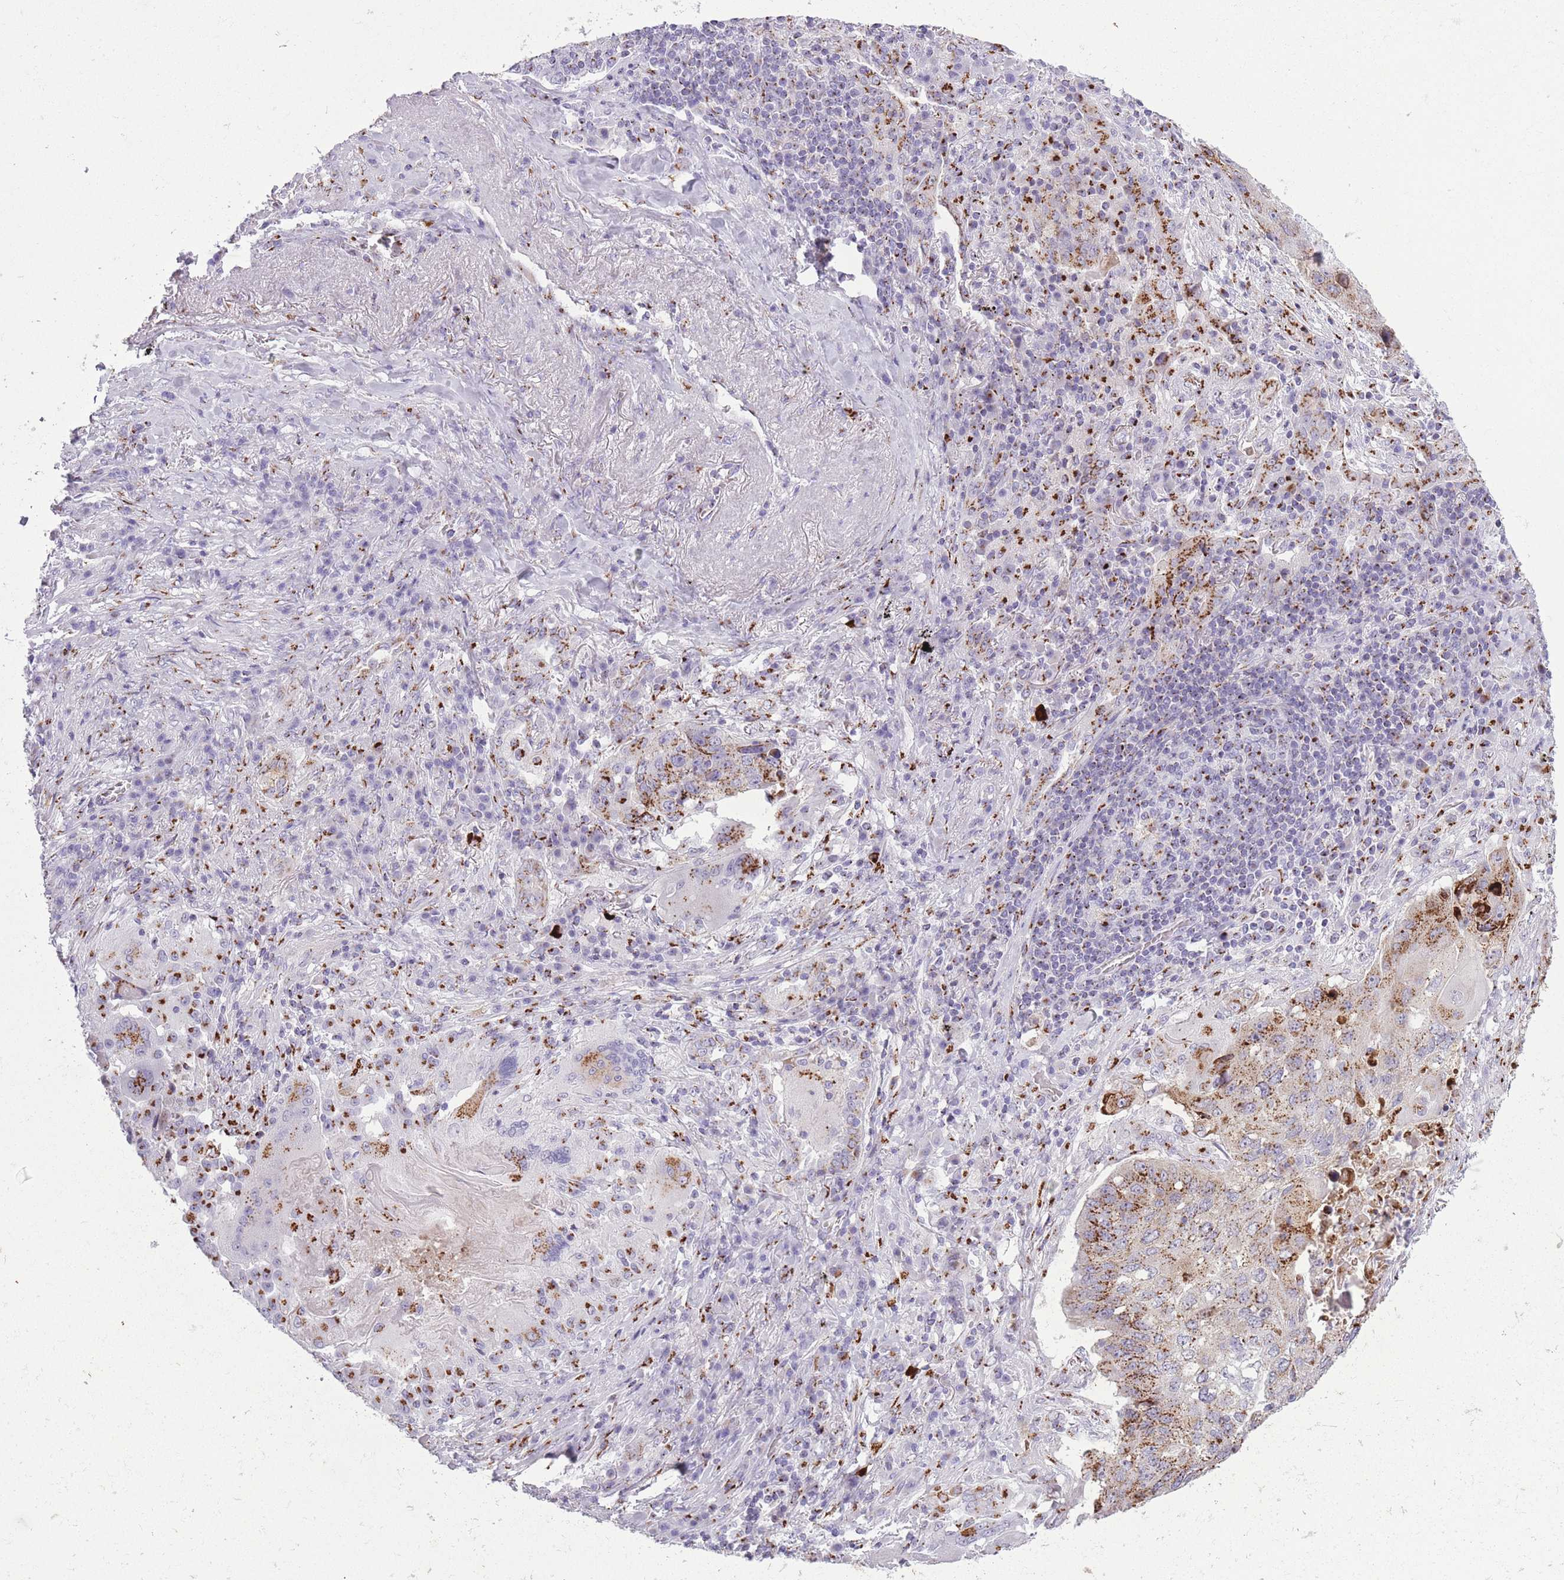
{"staining": {"intensity": "moderate", "quantity": ">75%", "location": "cytoplasmic/membranous"}, "tissue": "lung cancer", "cell_type": "Tumor cells", "image_type": "cancer", "snomed": [{"axis": "morphology", "description": "Squamous cell carcinoma, NOS"}, {"axis": "topography", "description": "Lung"}], "caption": "Moderate cytoplasmic/membranous protein expression is present in about >75% of tumor cells in squamous cell carcinoma (lung). (brown staining indicates protein expression, while blue staining denotes nuclei).", "gene": "B4GALT2", "patient": {"sex": "female", "age": 63}}